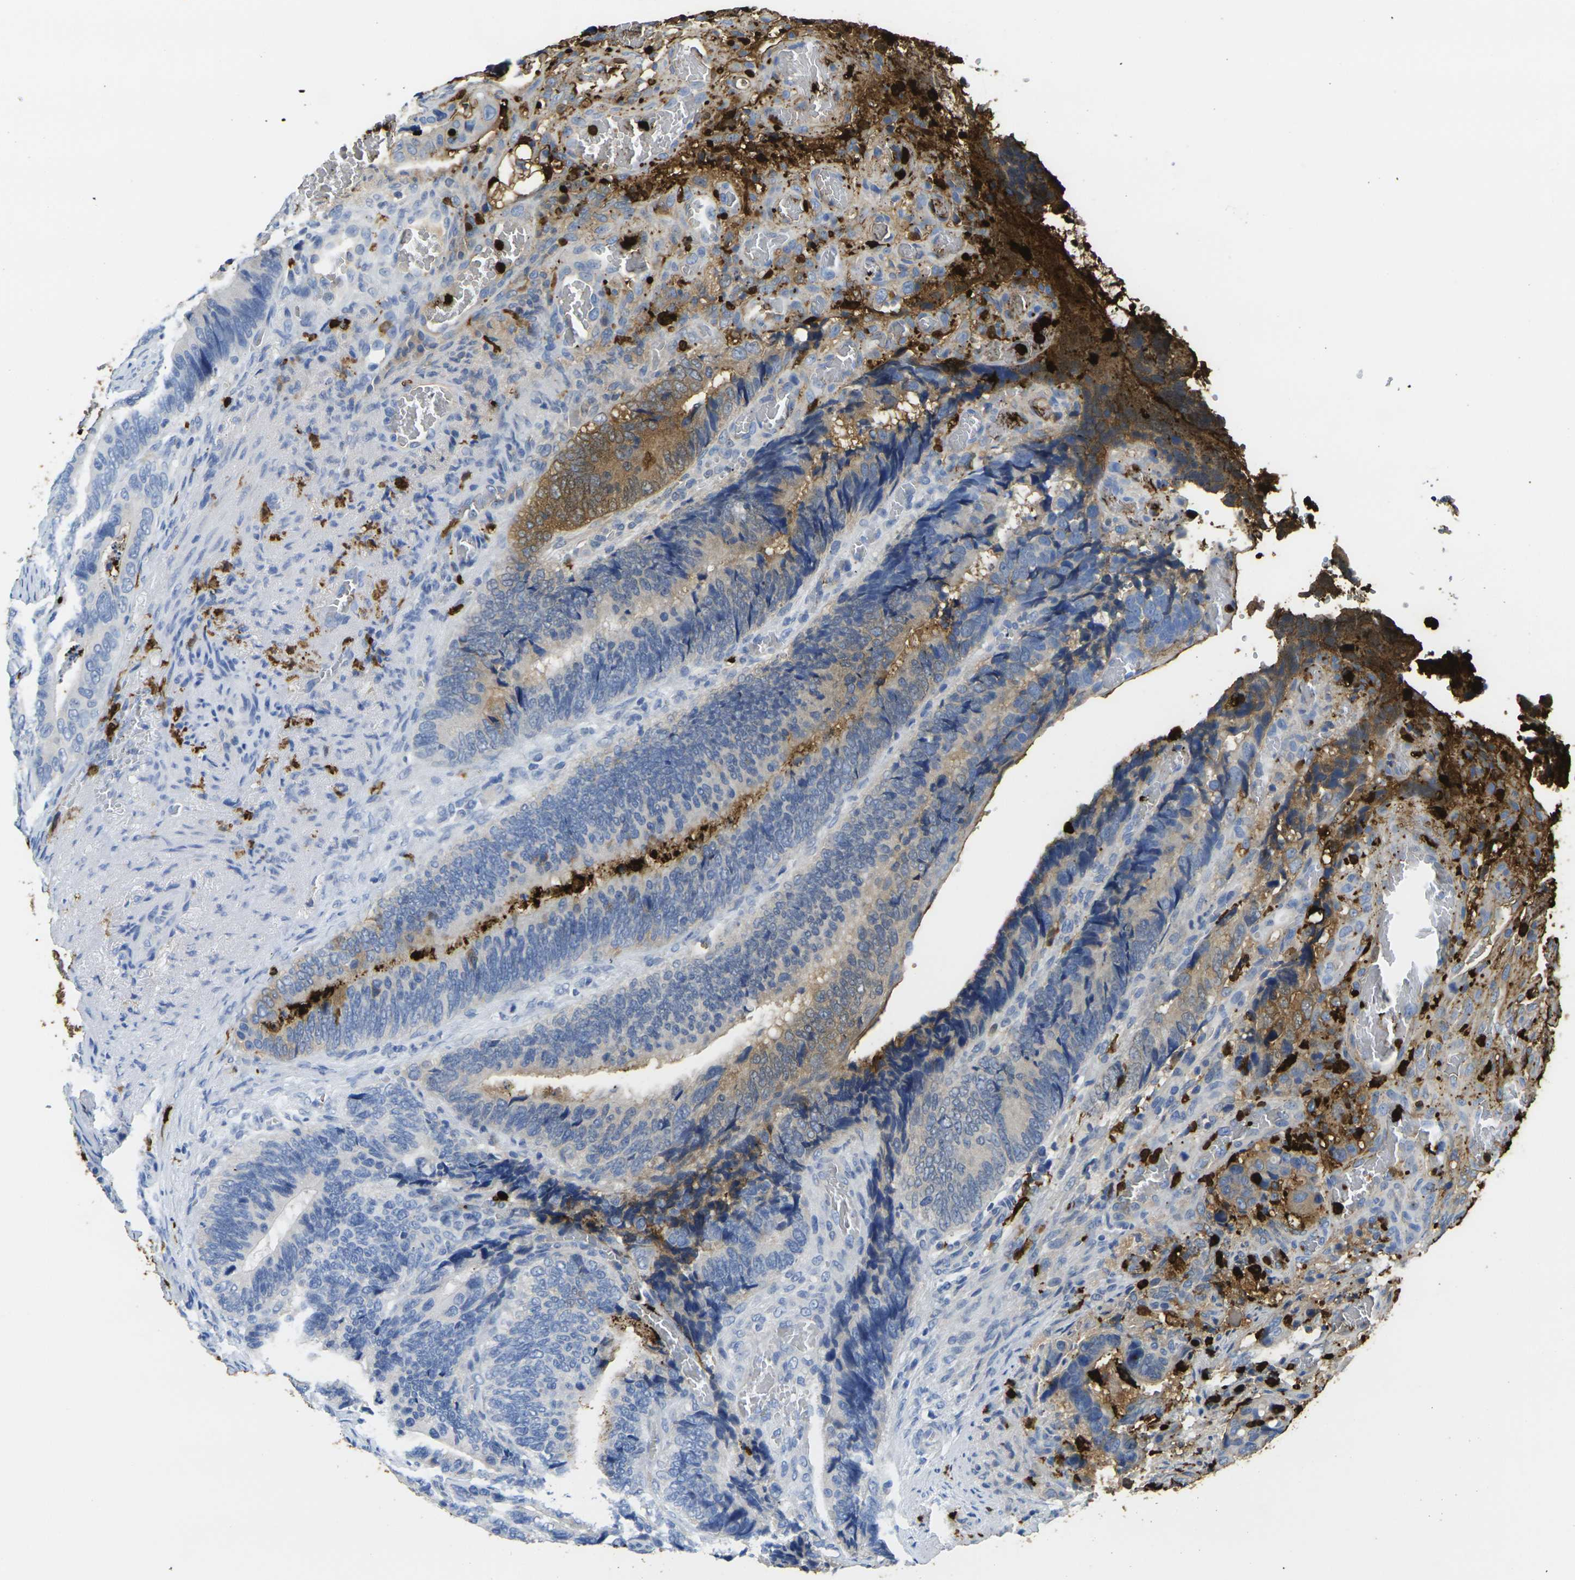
{"staining": {"intensity": "moderate", "quantity": "25%-75%", "location": "cytoplasmic/membranous"}, "tissue": "colorectal cancer", "cell_type": "Tumor cells", "image_type": "cancer", "snomed": [{"axis": "morphology", "description": "Adenocarcinoma, NOS"}, {"axis": "topography", "description": "Colon"}], "caption": "DAB (3,3'-diaminobenzidine) immunohistochemical staining of colorectal cancer (adenocarcinoma) reveals moderate cytoplasmic/membranous protein positivity in approximately 25%-75% of tumor cells.", "gene": "S100A9", "patient": {"sex": "male", "age": 72}}